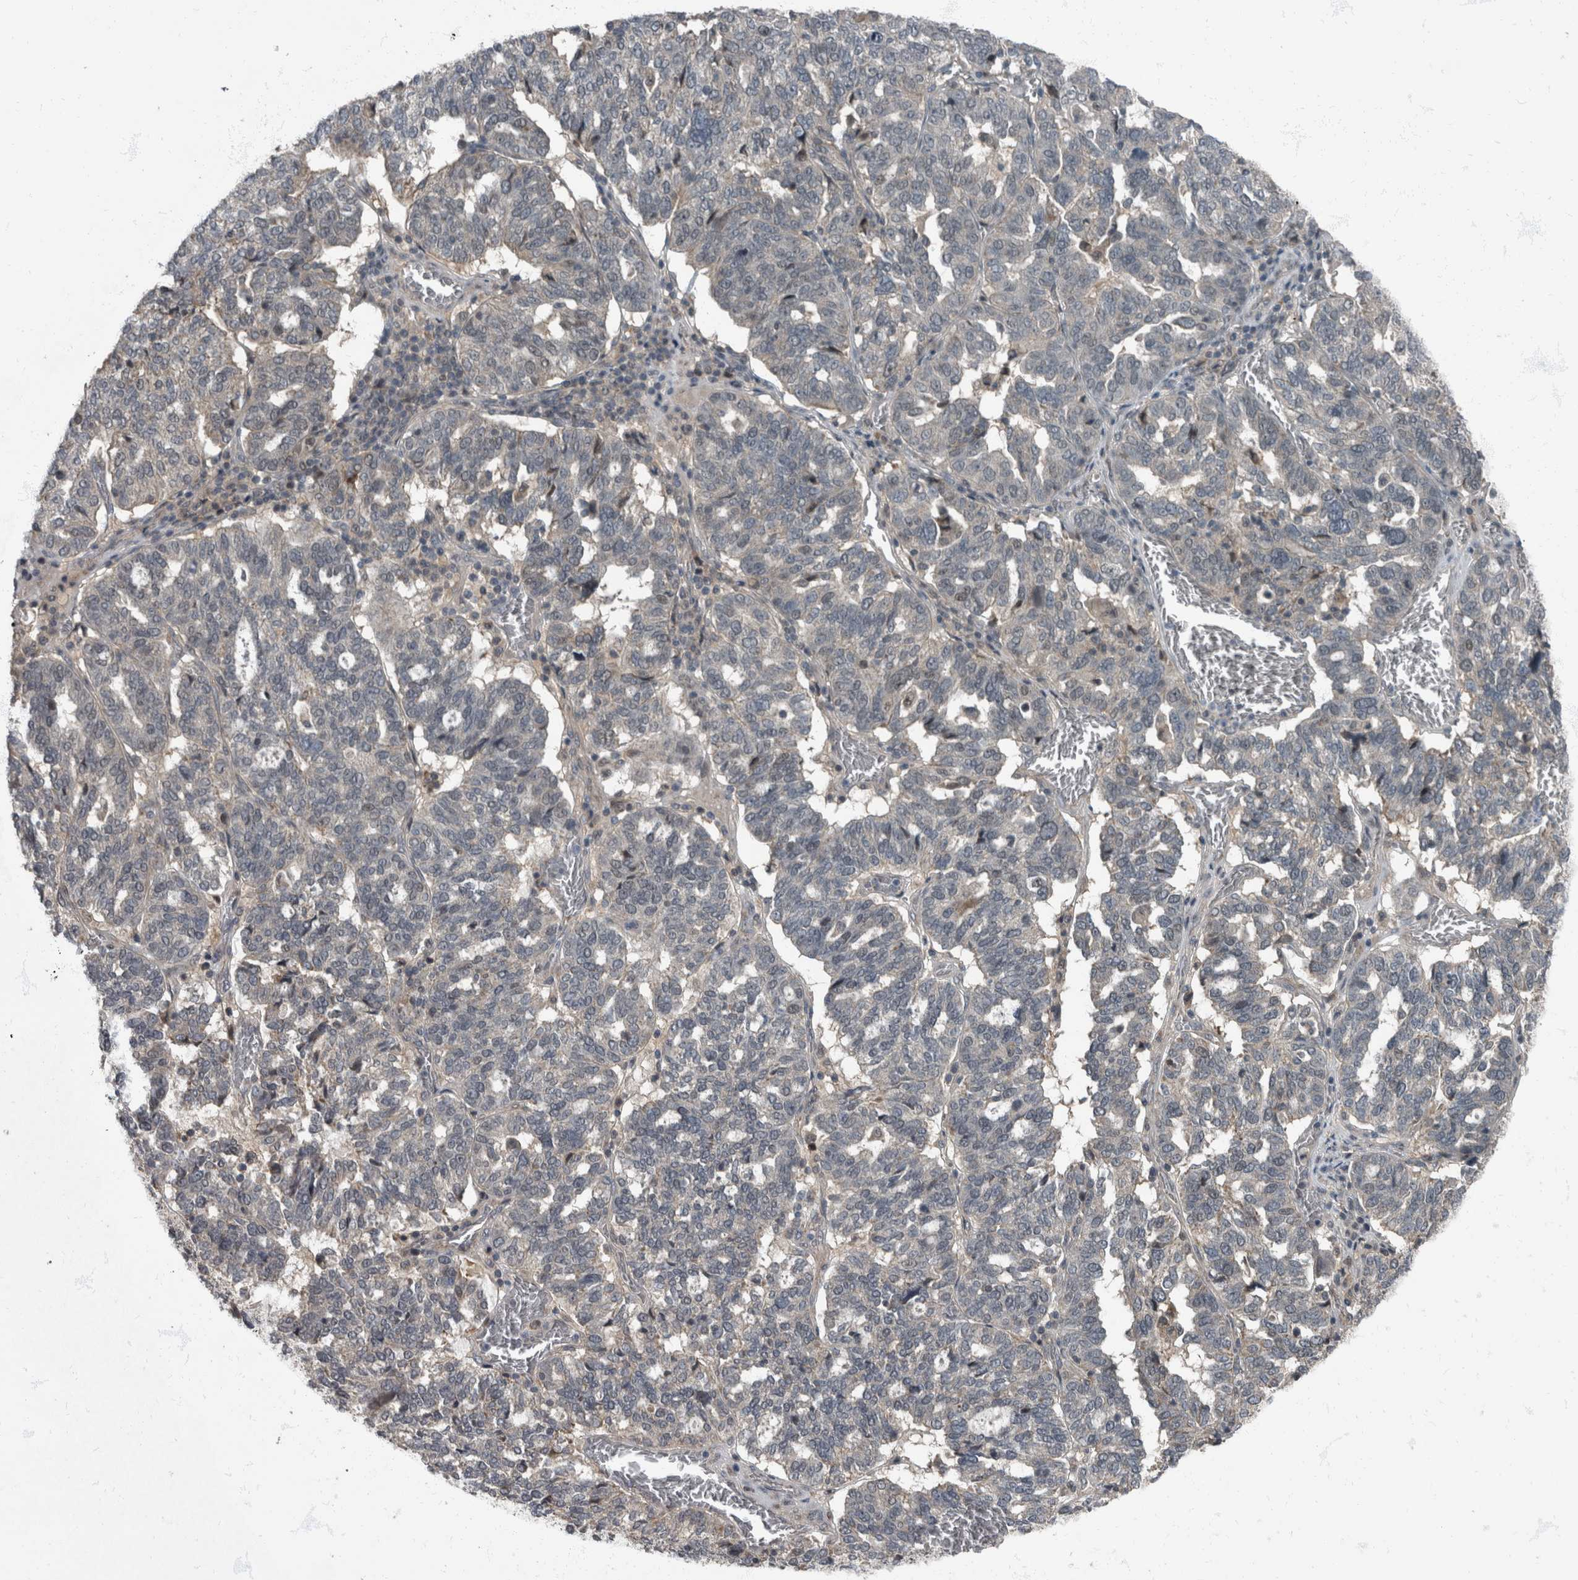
{"staining": {"intensity": "weak", "quantity": "<25%", "location": "cytoplasmic/membranous"}, "tissue": "ovarian cancer", "cell_type": "Tumor cells", "image_type": "cancer", "snomed": [{"axis": "morphology", "description": "Cystadenocarcinoma, serous, NOS"}, {"axis": "topography", "description": "Ovary"}], "caption": "Immunohistochemical staining of human ovarian serous cystadenocarcinoma displays no significant expression in tumor cells. (Stains: DAB IHC with hematoxylin counter stain, Microscopy: brightfield microscopy at high magnification).", "gene": "RABGGTB", "patient": {"sex": "female", "age": 59}}